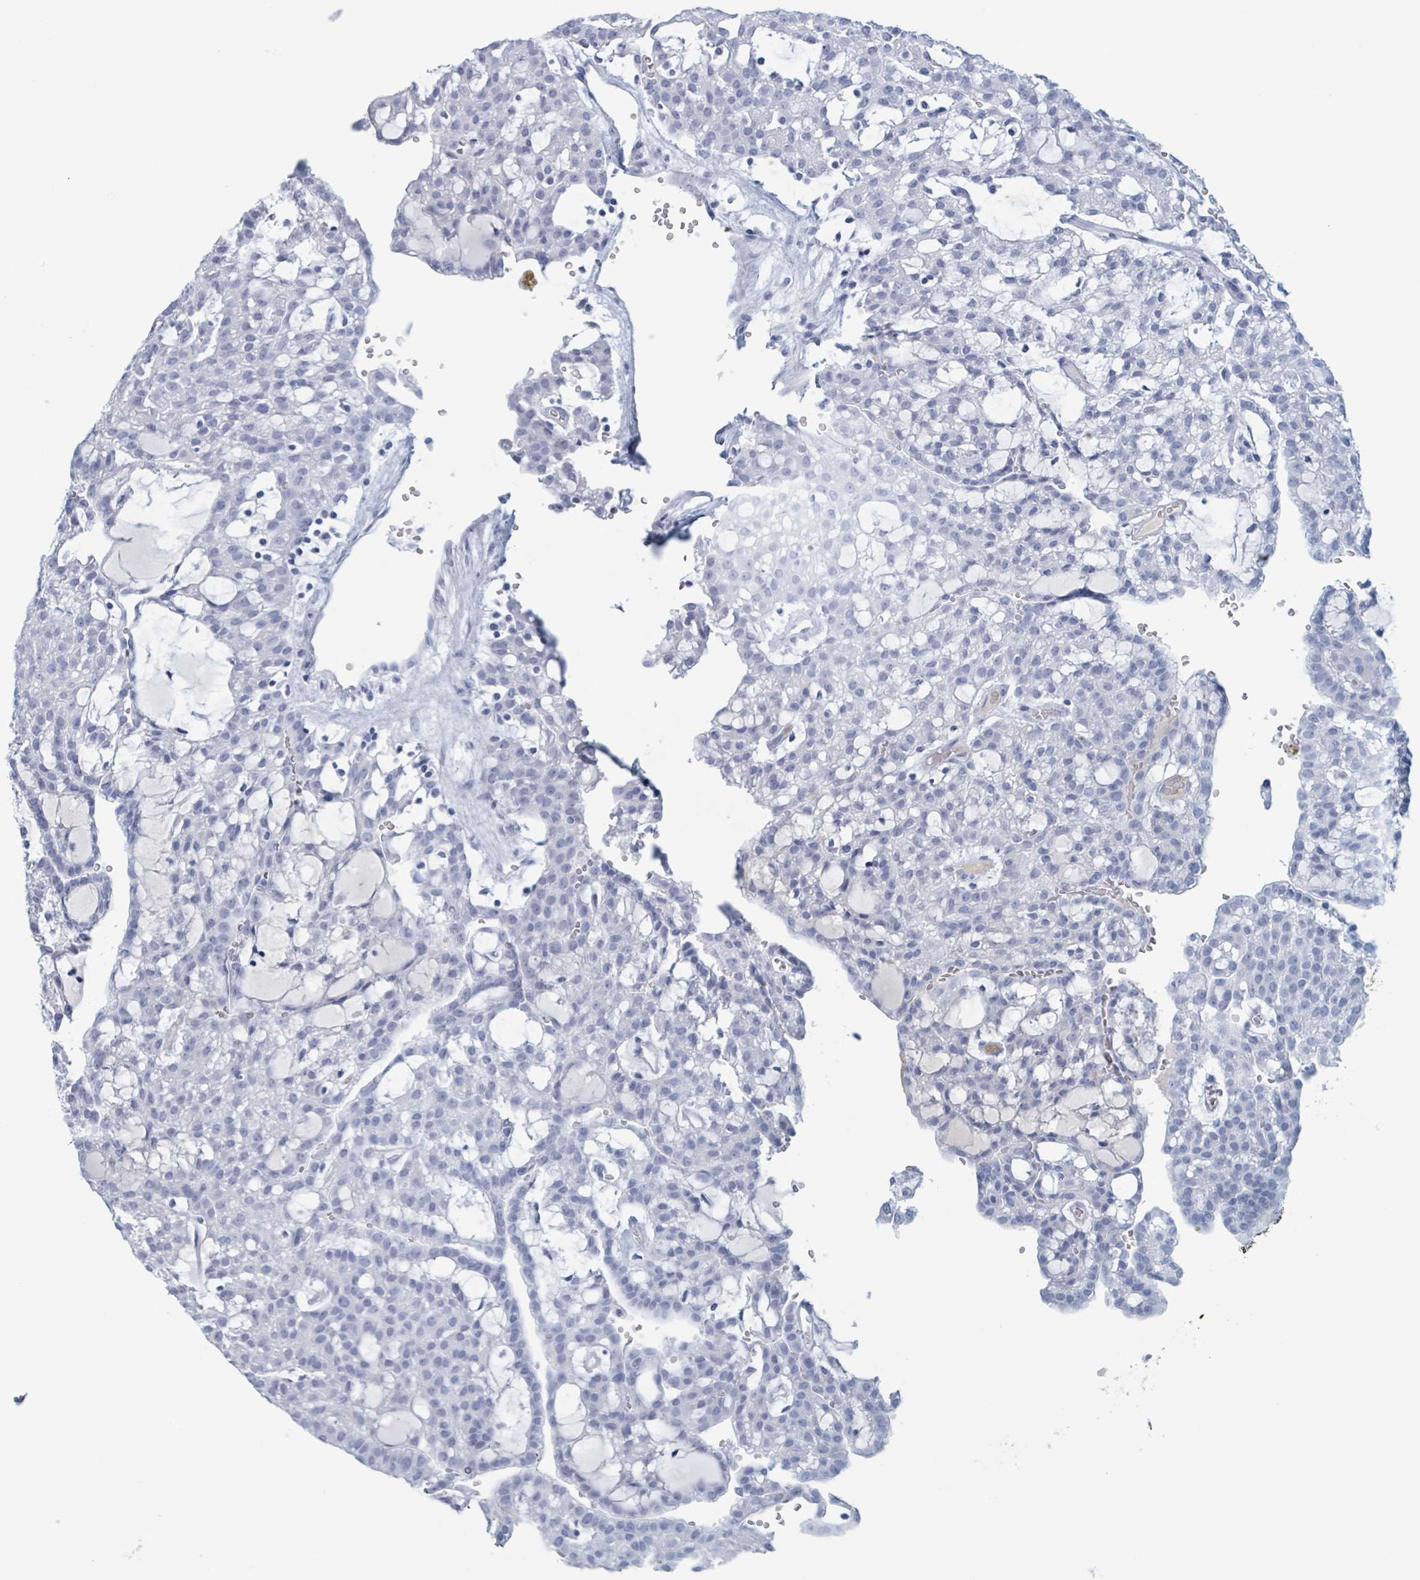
{"staining": {"intensity": "negative", "quantity": "none", "location": "none"}, "tissue": "renal cancer", "cell_type": "Tumor cells", "image_type": "cancer", "snomed": [{"axis": "morphology", "description": "Adenocarcinoma, NOS"}, {"axis": "topography", "description": "Kidney"}], "caption": "DAB immunohistochemical staining of human renal adenocarcinoma demonstrates no significant staining in tumor cells.", "gene": "KLK4", "patient": {"sex": "male", "age": 63}}